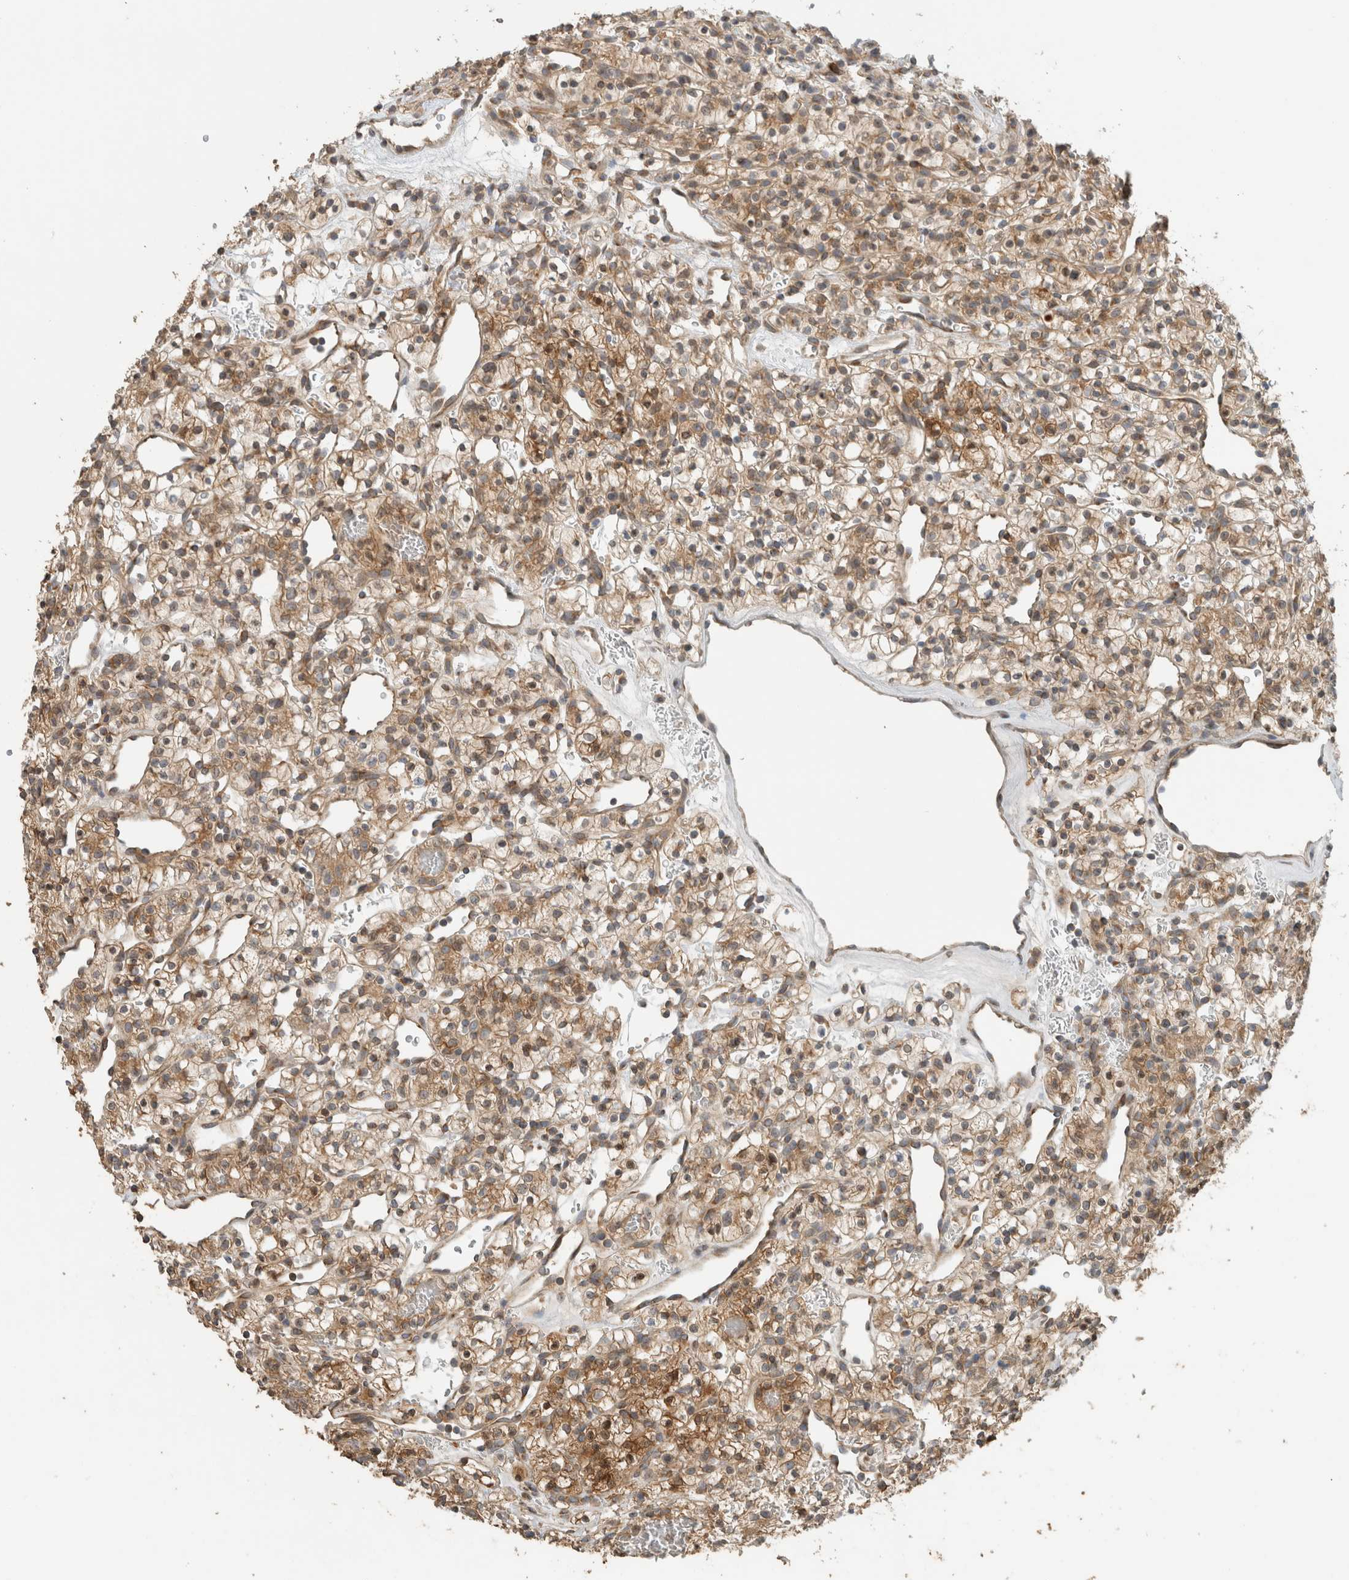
{"staining": {"intensity": "moderate", "quantity": ">75%", "location": "cytoplasmic/membranous"}, "tissue": "renal cancer", "cell_type": "Tumor cells", "image_type": "cancer", "snomed": [{"axis": "morphology", "description": "Adenocarcinoma, NOS"}, {"axis": "topography", "description": "Kidney"}], "caption": "Moderate cytoplasmic/membranous staining for a protein is present in approximately >75% of tumor cells of adenocarcinoma (renal) using IHC.", "gene": "PUM1", "patient": {"sex": "female", "age": 57}}